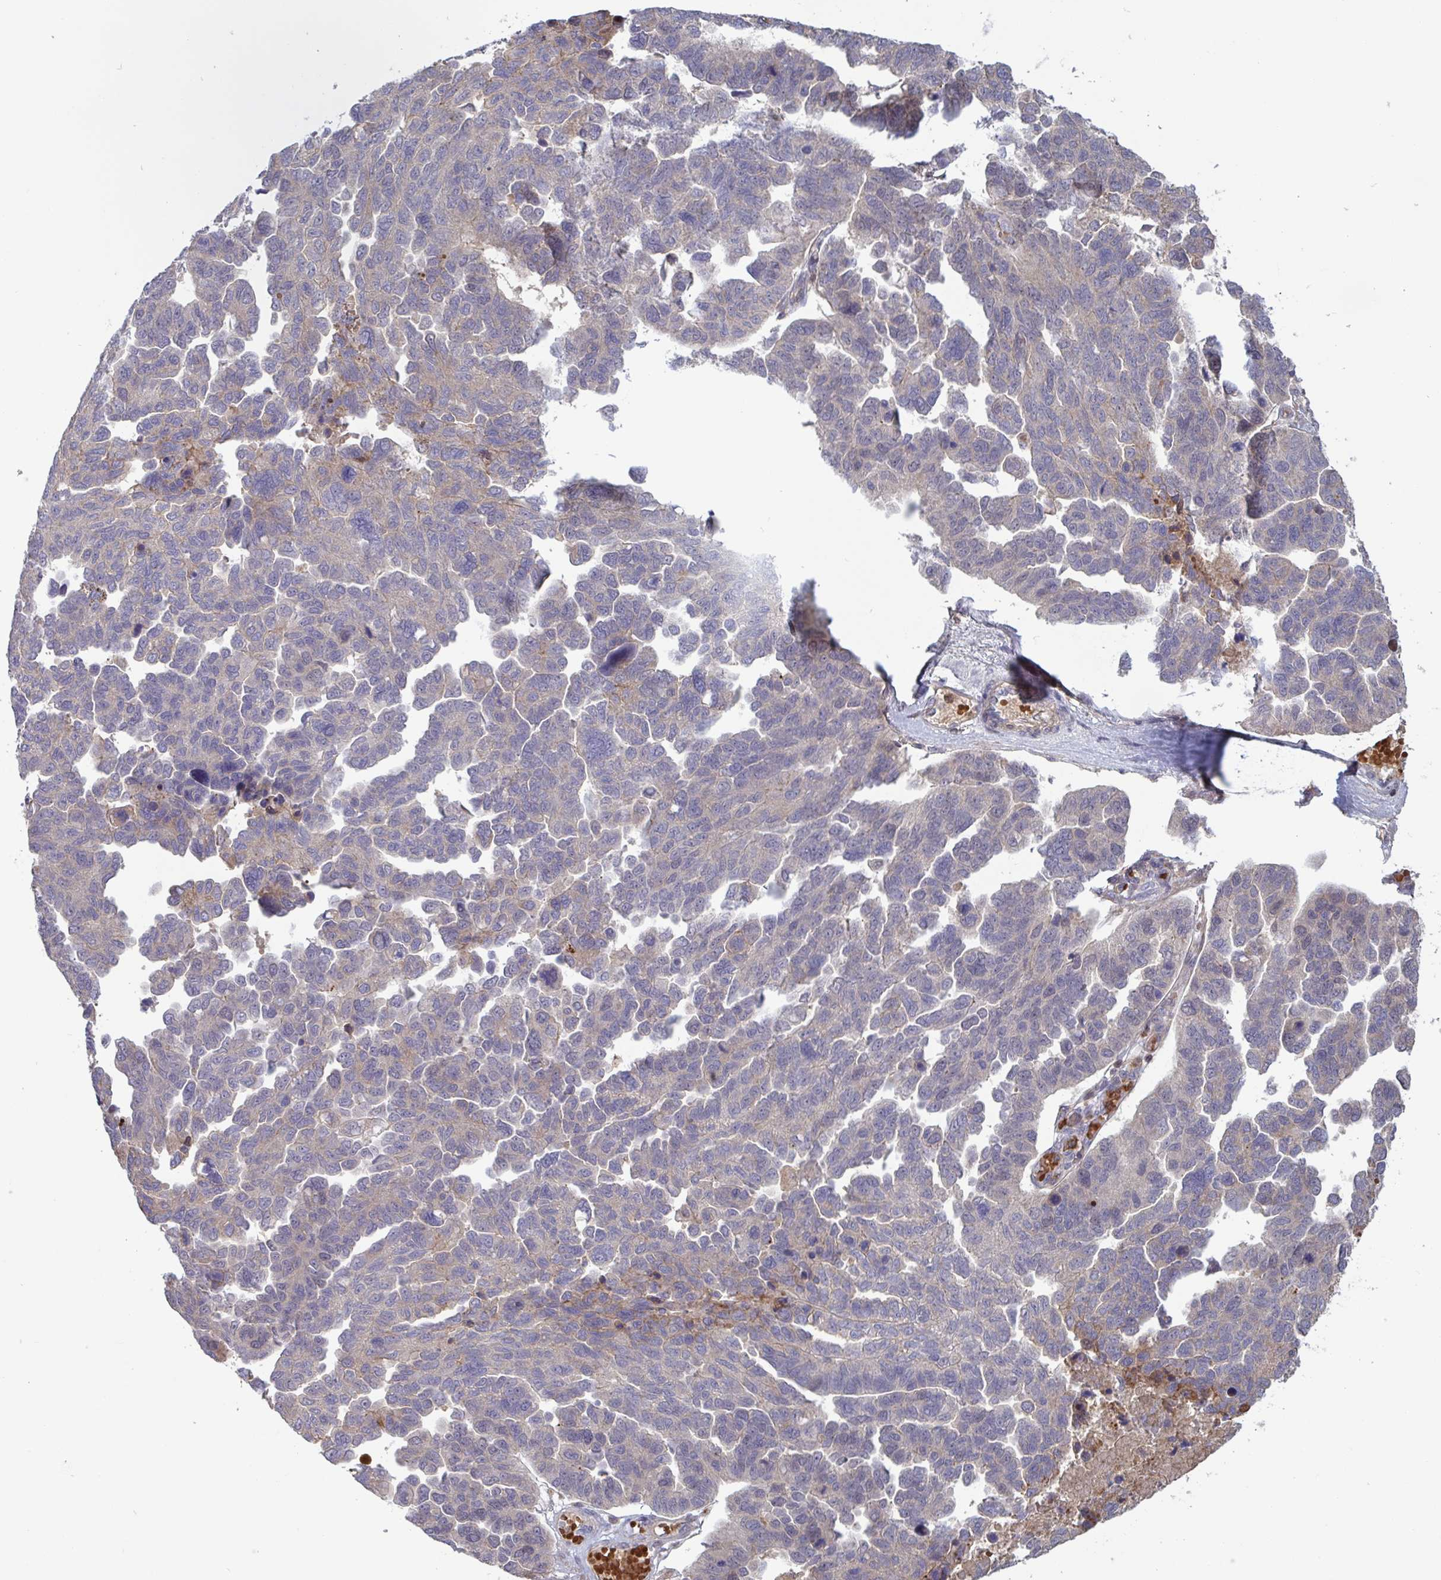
{"staining": {"intensity": "negative", "quantity": "none", "location": "none"}, "tissue": "ovarian cancer", "cell_type": "Tumor cells", "image_type": "cancer", "snomed": [{"axis": "morphology", "description": "Cystadenocarcinoma, serous, NOS"}, {"axis": "topography", "description": "Ovary"}], "caption": "A micrograph of ovarian cancer stained for a protein exhibits no brown staining in tumor cells.", "gene": "IL1R1", "patient": {"sex": "female", "age": 64}}